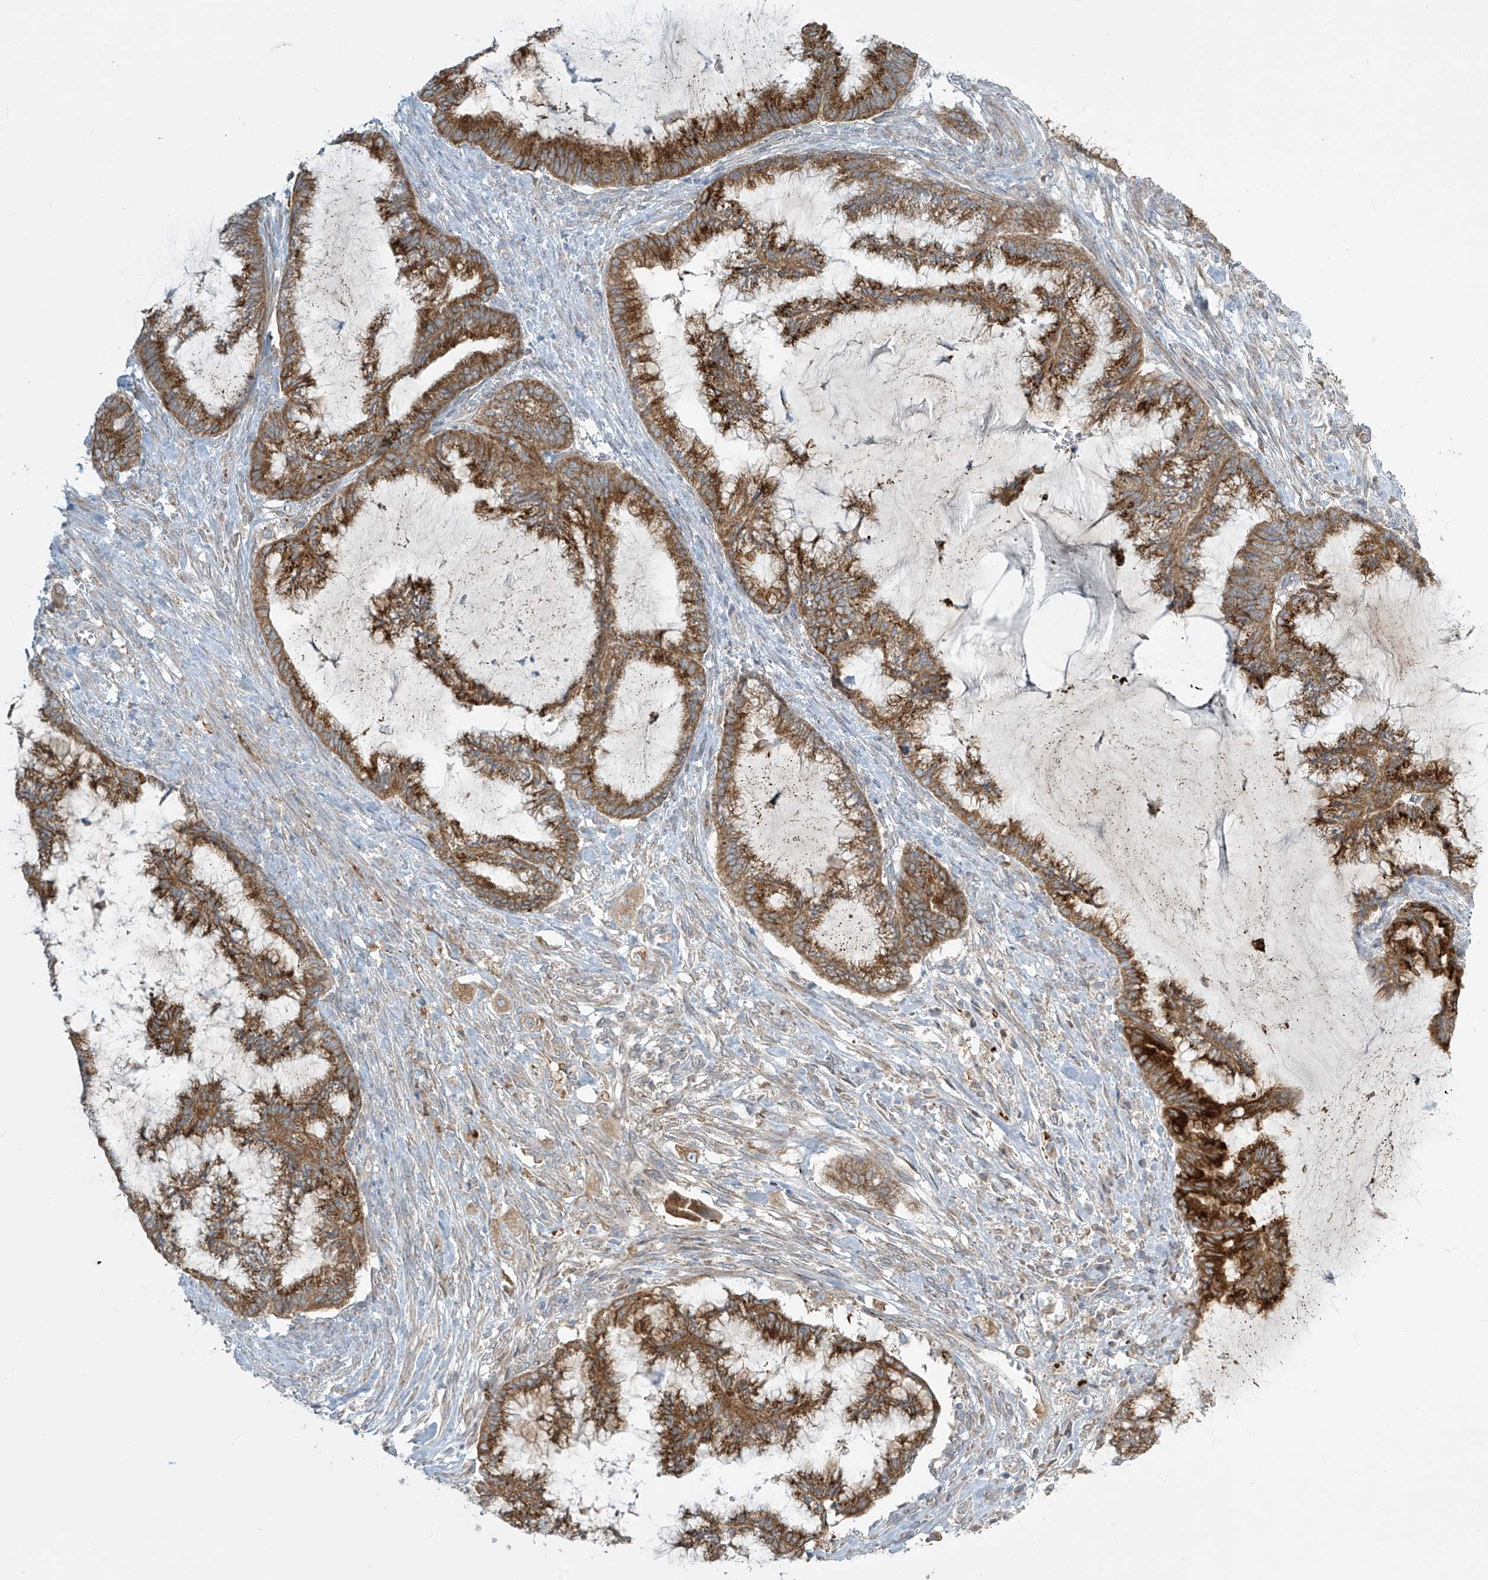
{"staining": {"intensity": "moderate", "quantity": ">75%", "location": "cytoplasmic/membranous"}, "tissue": "endometrial cancer", "cell_type": "Tumor cells", "image_type": "cancer", "snomed": [{"axis": "morphology", "description": "Adenocarcinoma, NOS"}, {"axis": "topography", "description": "Endometrium"}], "caption": "Moderate cytoplasmic/membranous positivity for a protein is appreciated in approximately >75% of tumor cells of endometrial cancer using immunohistochemistry.", "gene": "LZTS3", "patient": {"sex": "female", "age": 86}}